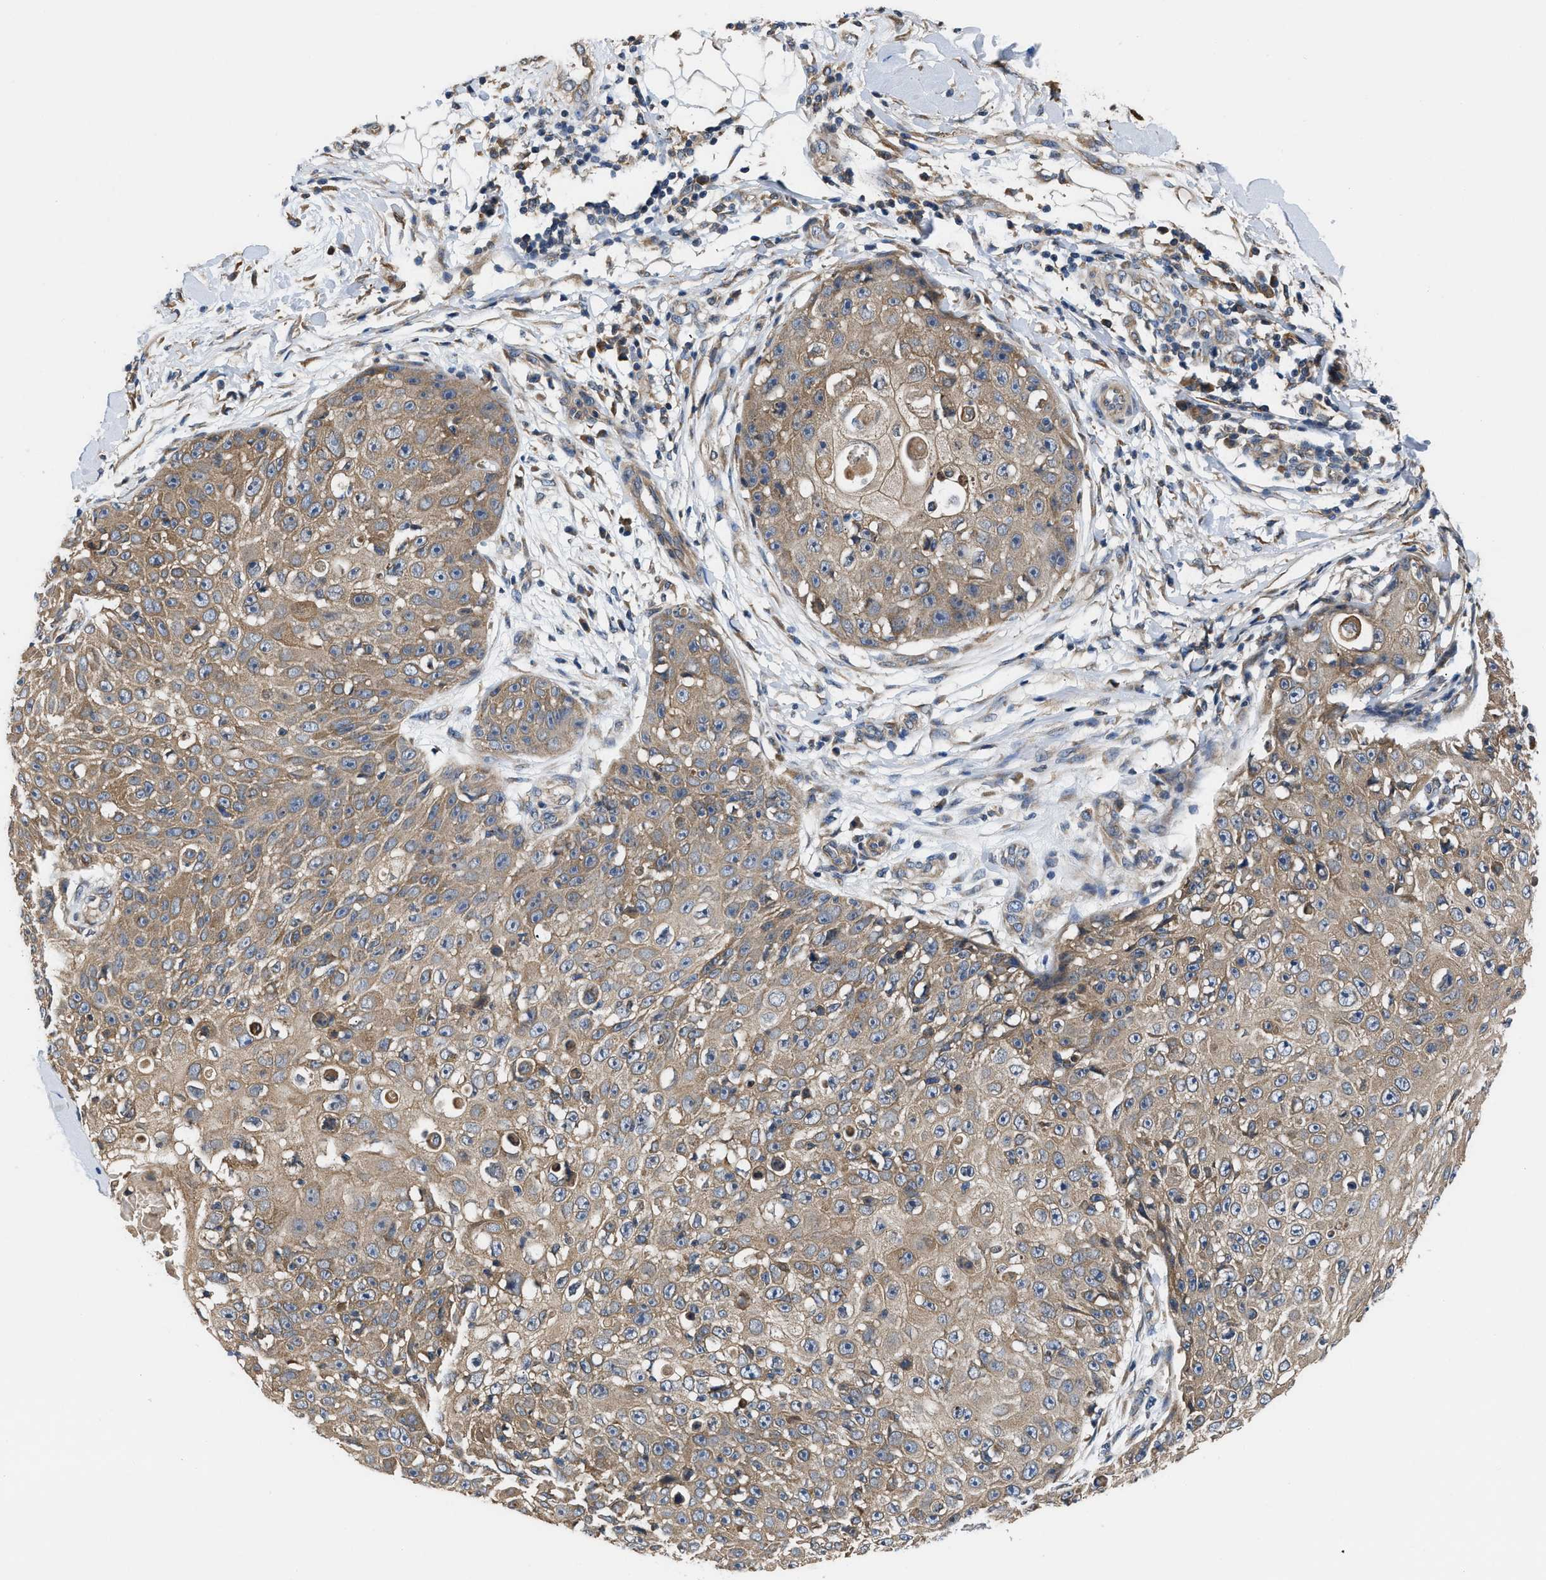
{"staining": {"intensity": "weak", "quantity": ">75%", "location": "cytoplasmic/membranous"}, "tissue": "skin cancer", "cell_type": "Tumor cells", "image_type": "cancer", "snomed": [{"axis": "morphology", "description": "Squamous cell carcinoma, NOS"}, {"axis": "topography", "description": "Skin"}], "caption": "Immunohistochemical staining of human squamous cell carcinoma (skin) demonstrates low levels of weak cytoplasmic/membranous protein expression in about >75% of tumor cells. The staining was performed using DAB, with brown indicating positive protein expression. Nuclei are stained blue with hematoxylin.", "gene": "CEP128", "patient": {"sex": "male", "age": 86}}